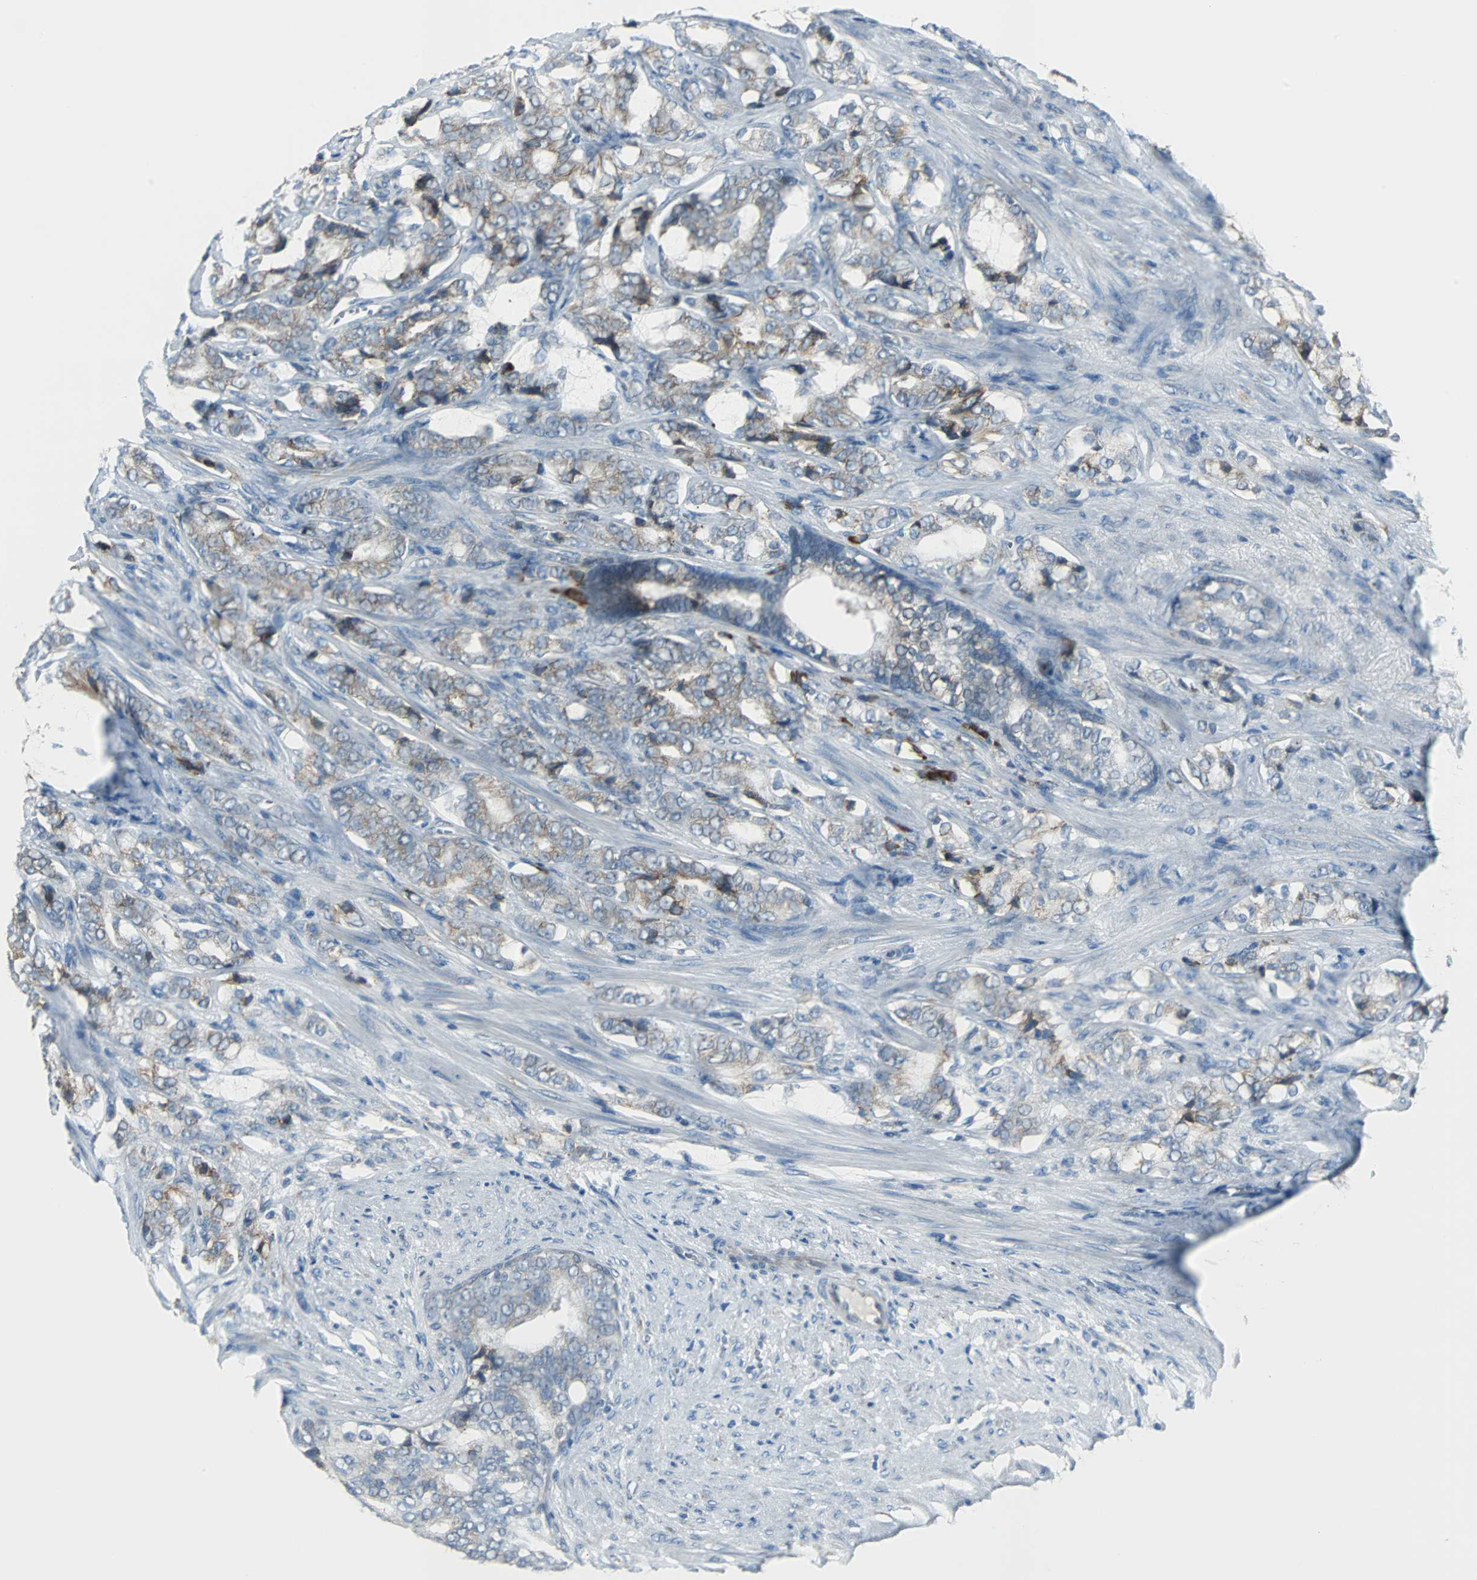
{"staining": {"intensity": "weak", "quantity": "25%-75%", "location": "cytoplasmic/membranous"}, "tissue": "prostate cancer", "cell_type": "Tumor cells", "image_type": "cancer", "snomed": [{"axis": "morphology", "description": "Adenocarcinoma, Low grade"}, {"axis": "topography", "description": "Prostate"}], "caption": "Immunohistochemistry (IHC) micrograph of prostate cancer (adenocarcinoma (low-grade)) stained for a protein (brown), which shows low levels of weak cytoplasmic/membranous expression in about 25%-75% of tumor cells.", "gene": "PDIA4", "patient": {"sex": "male", "age": 58}}